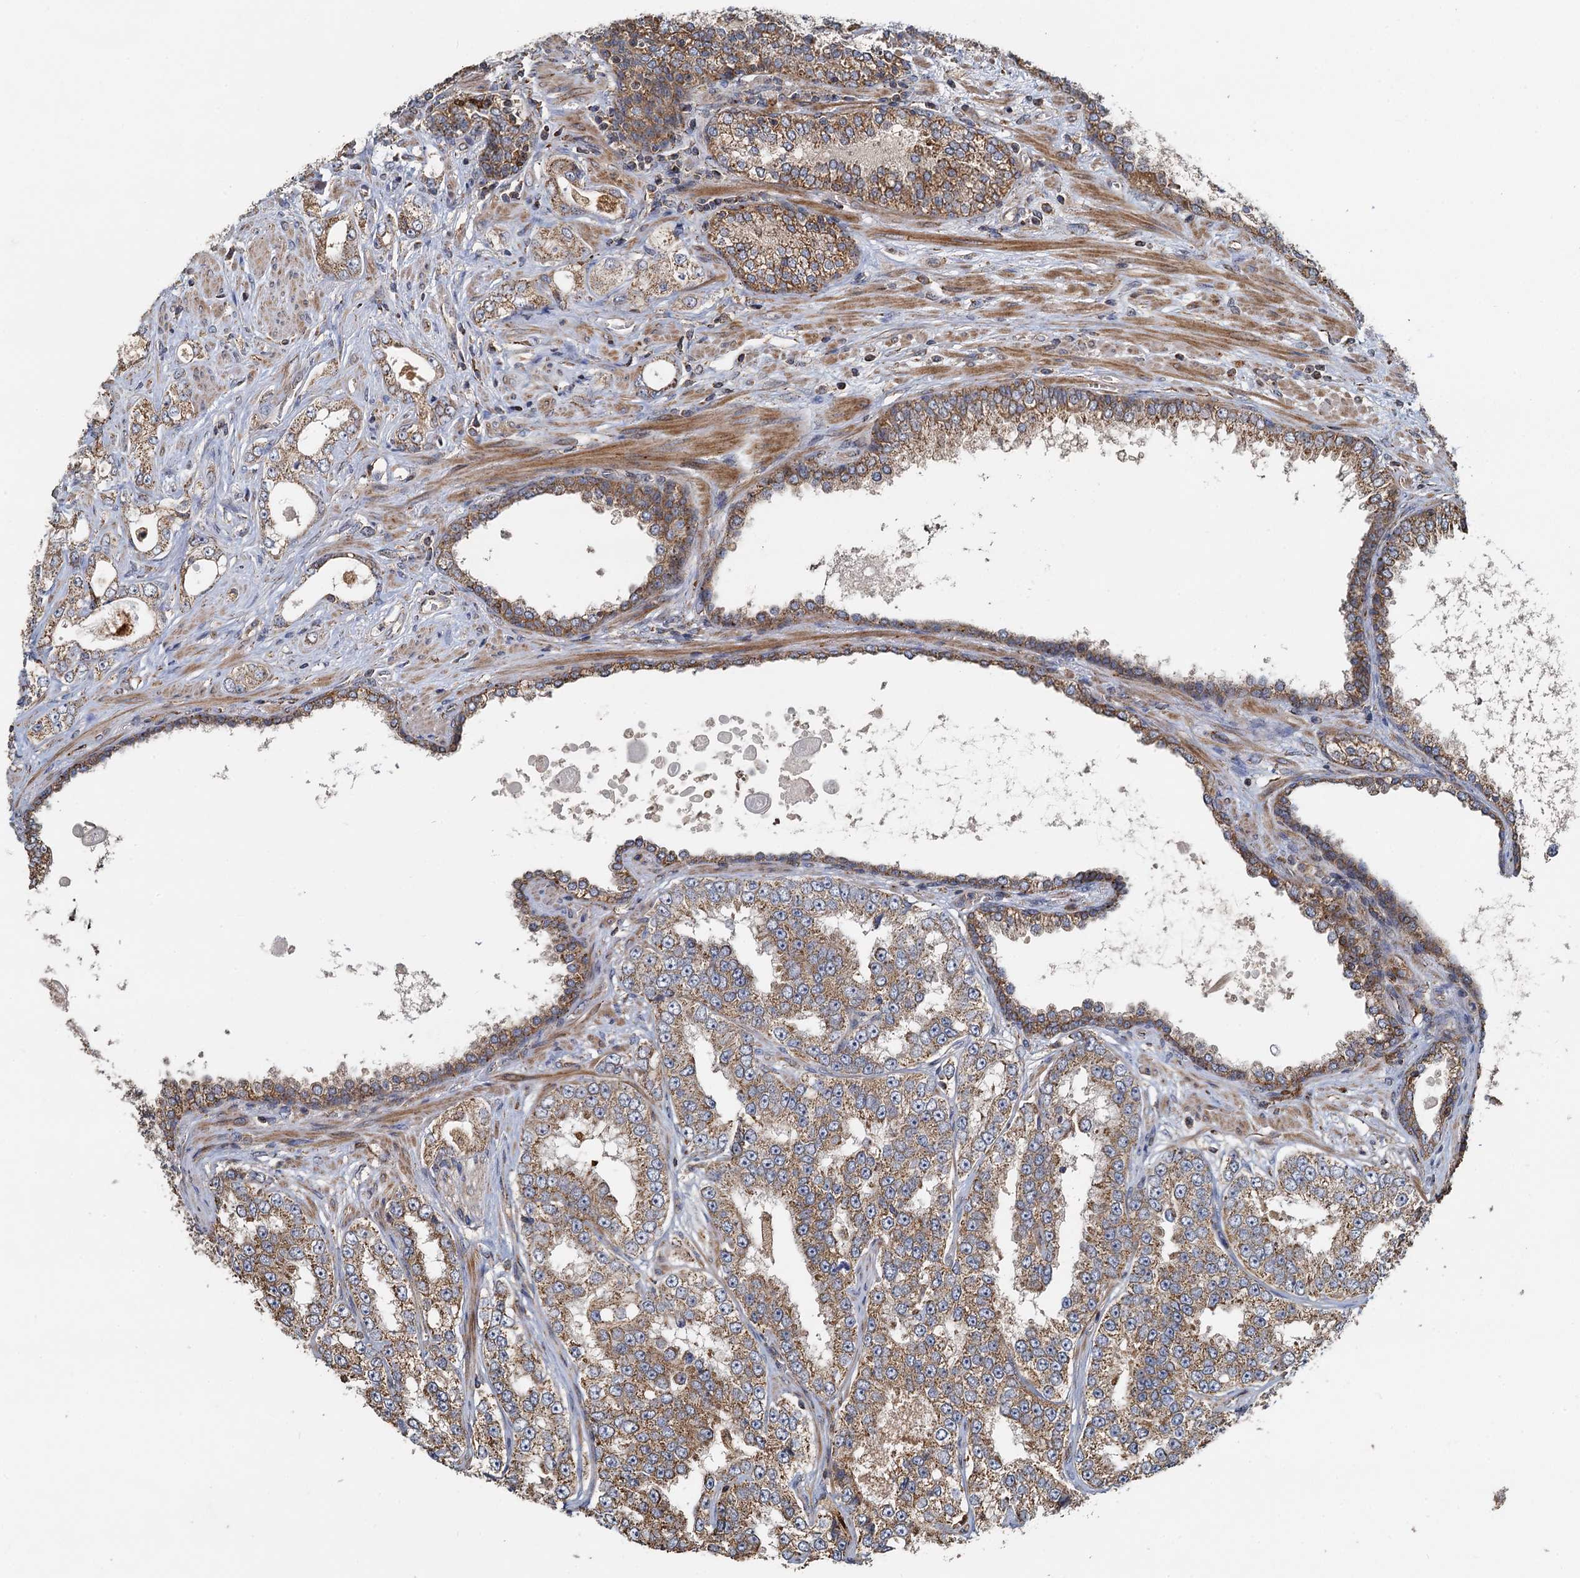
{"staining": {"intensity": "moderate", "quantity": ">75%", "location": "cytoplasmic/membranous"}, "tissue": "prostate cancer", "cell_type": "Tumor cells", "image_type": "cancer", "snomed": [{"axis": "morphology", "description": "Normal tissue, NOS"}, {"axis": "morphology", "description": "Adenocarcinoma, High grade"}, {"axis": "topography", "description": "Prostate"}], "caption": "Immunohistochemical staining of human prostate adenocarcinoma (high-grade) reveals moderate cytoplasmic/membranous protein positivity in about >75% of tumor cells.", "gene": "SDS", "patient": {"sex": "male", "age": 83}}